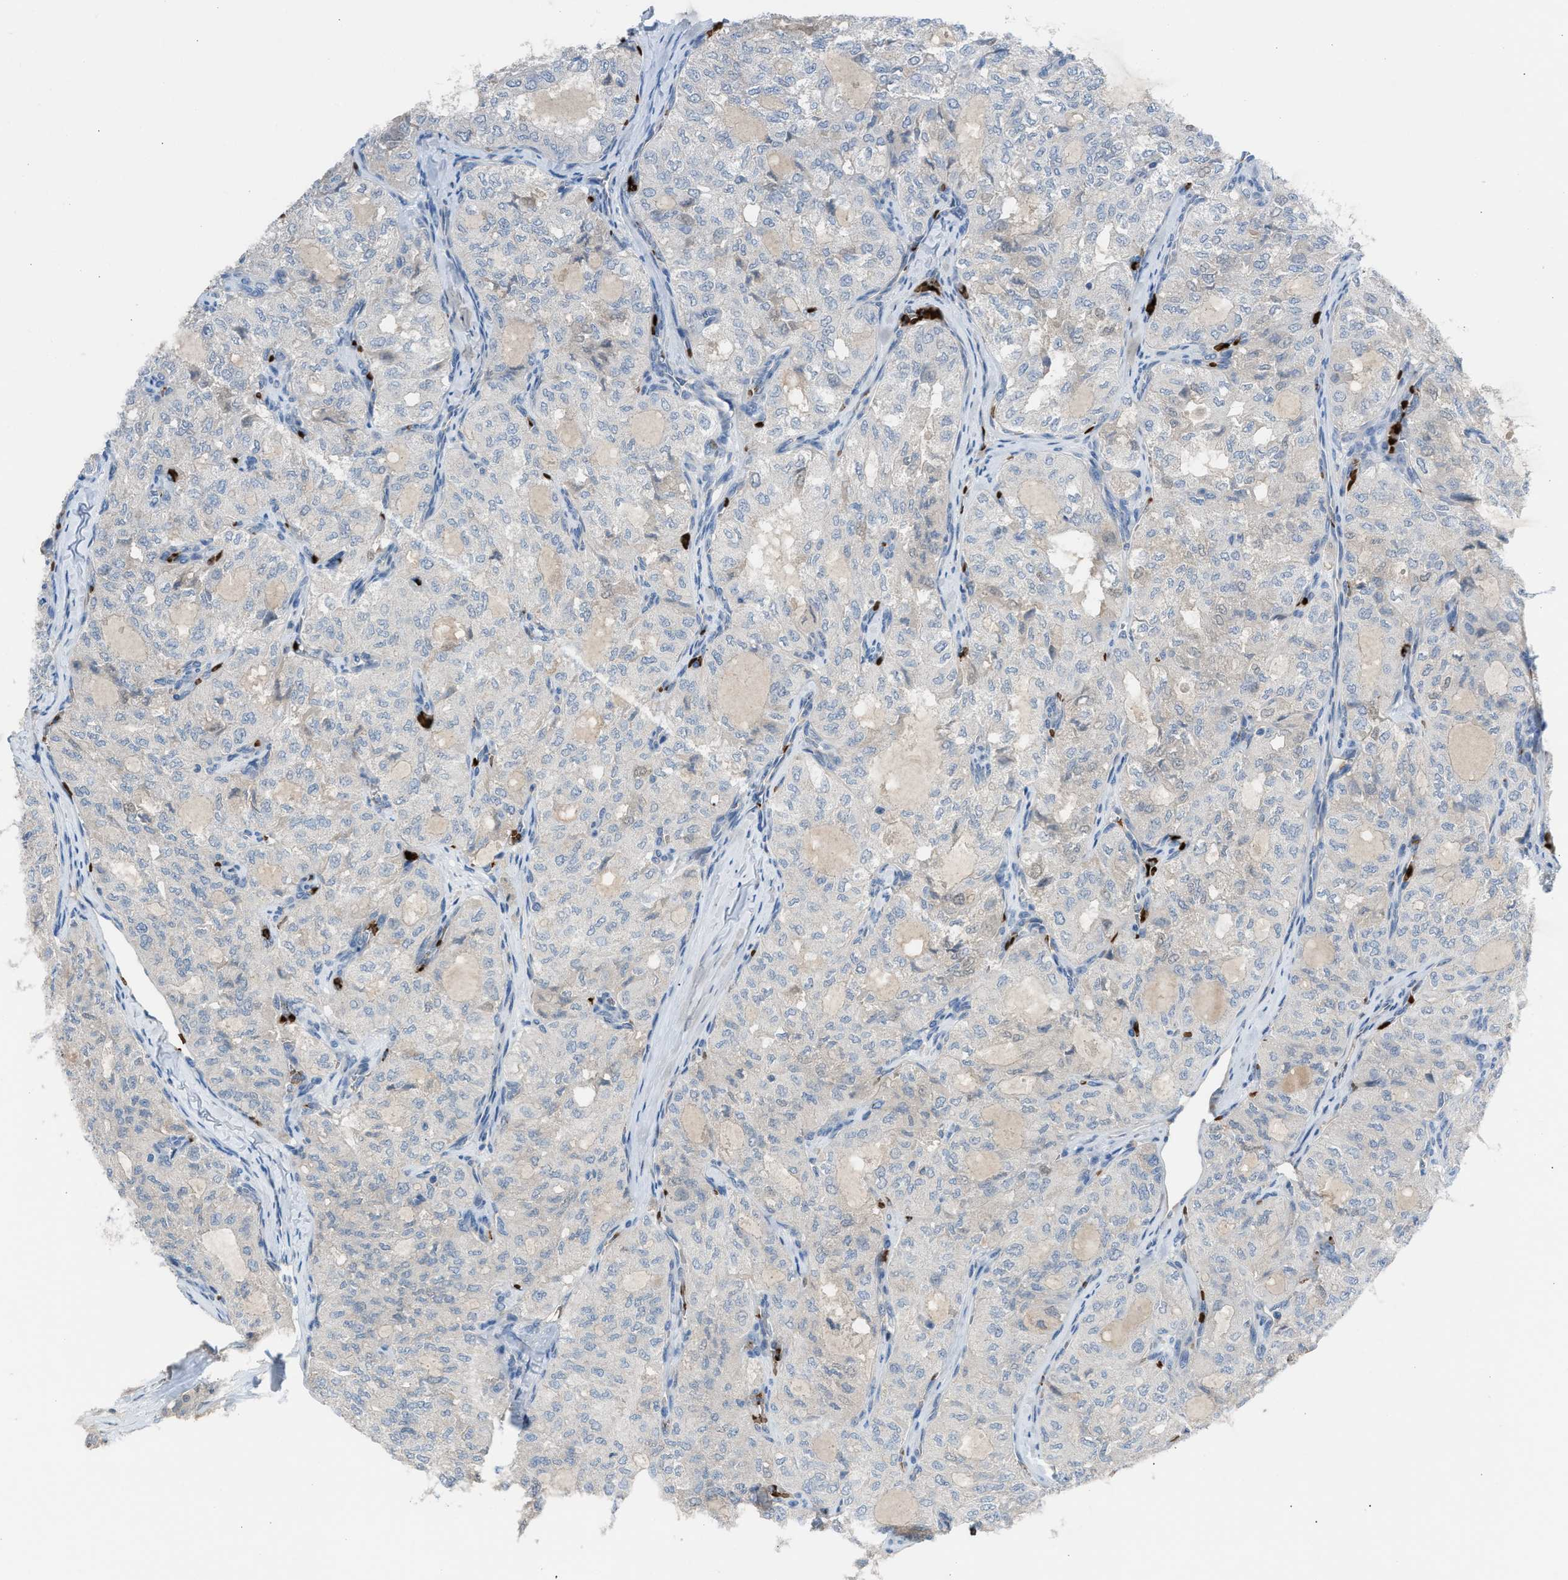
{"staining": {"intensity": "negative", "quantity": "none", "location": "none"}, "tissue": "thyroid cancer", "cell_type": "Tumor cells", "image_type": "cancer", "snomed": [{"axis": "morphology", "description": "Follicular adenoma carcinoma, NOS"}, {"axis": "topography", "description": "Thyroid gland"}], "caption": "IHC micrograph of neoplastic tissue: human thyroid follicular adenoma carcinoma stained with DAB reveals no significant protein positivity in tumor cells.", "gene": "CFAP77", "patient": {"sex": "male", "age": 75}}